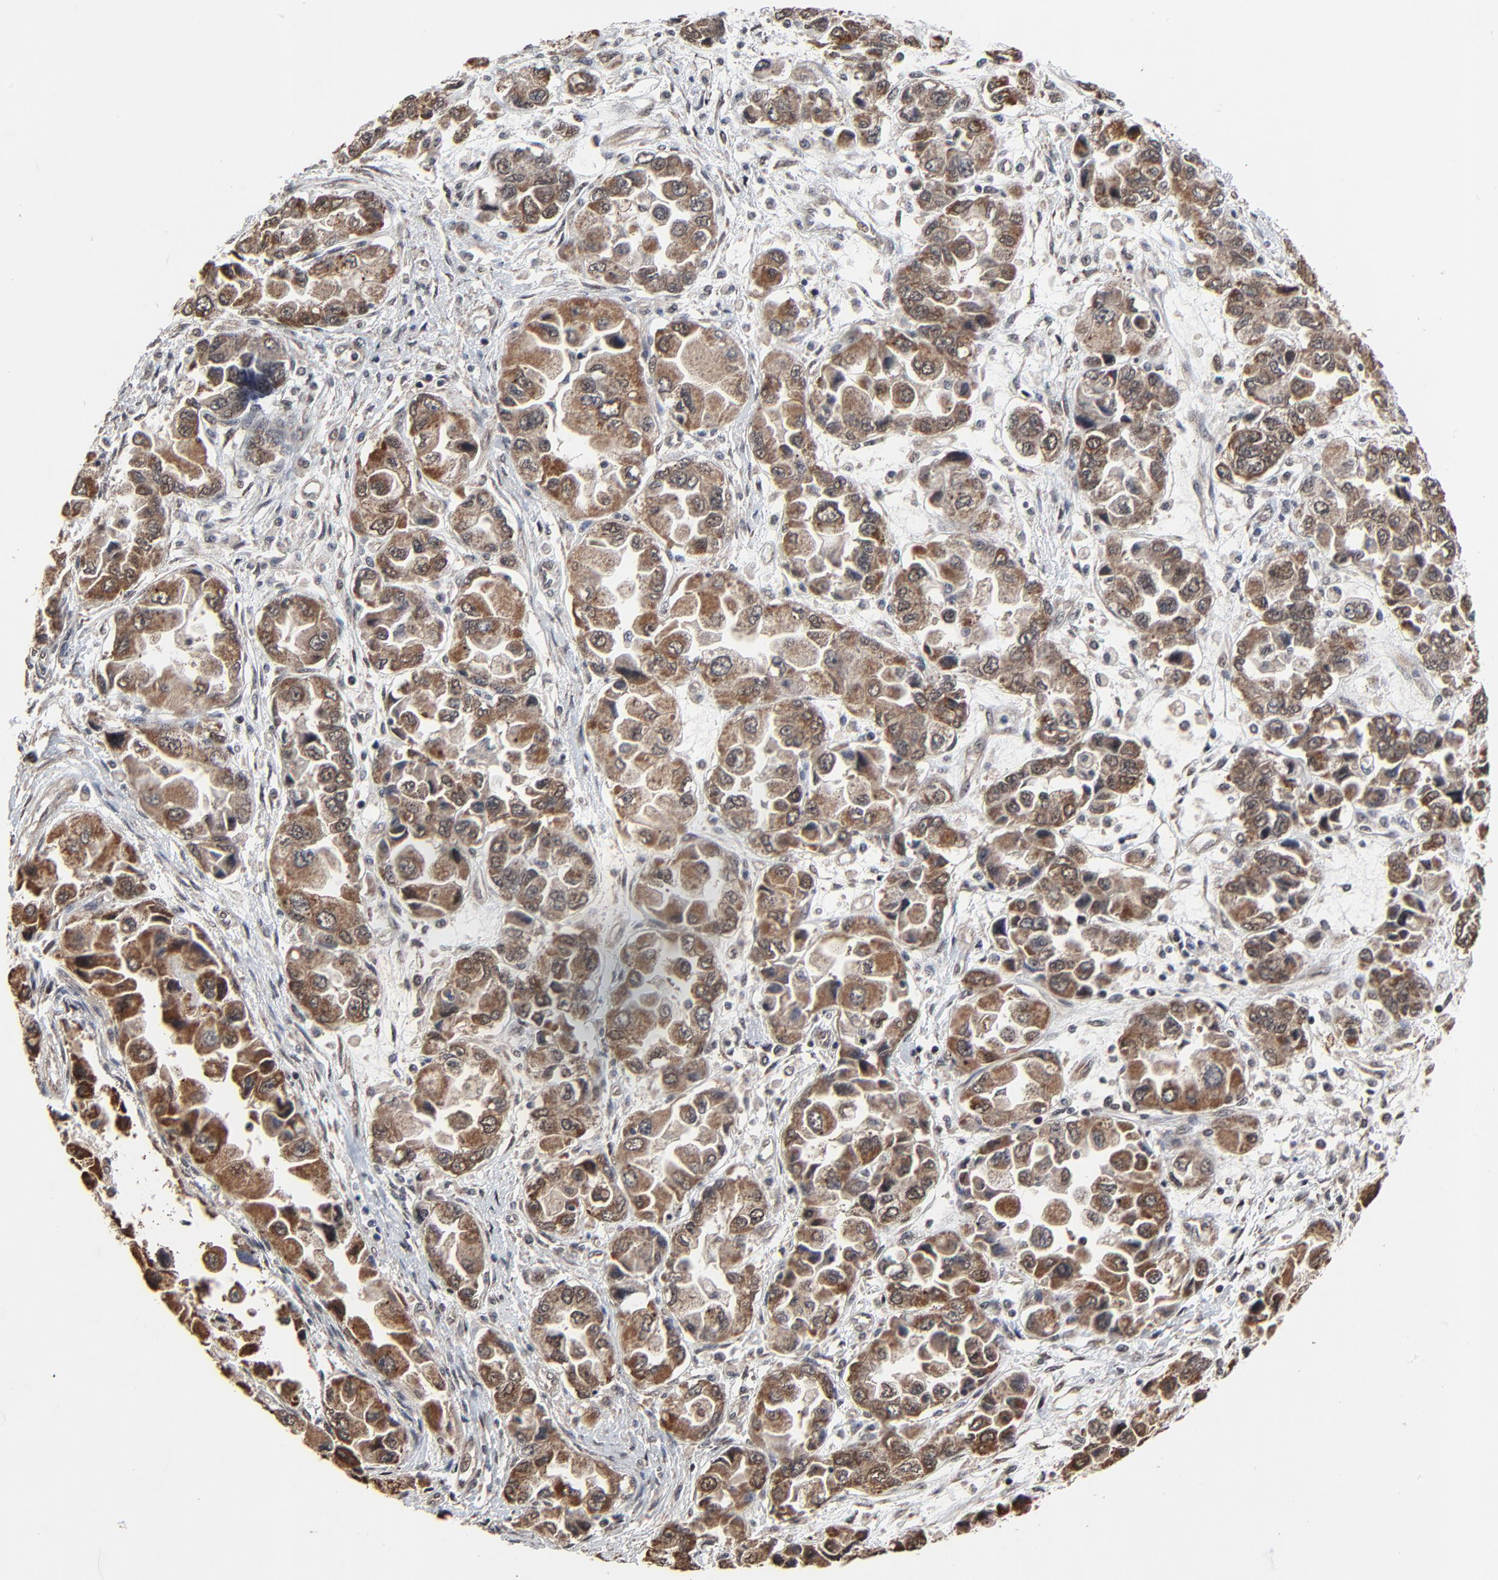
{"staining": {"intensity": "moderate", "quantity": "25%-75%", "location": "cytoplasmic/membranous"}, "tissue": "ovarian cancer", "cell_type": "Tumor cells", "image_type": "cancer", "snomed": [{"axis": "morphology", "description": "Cystadenocarcinoma, serous, NOS"}, {"axis": "topography", "description": "Ovary"}], "caption": "Ovarian serous cystadenocarcinoma tissue demonstrates moderate cytoplasmic/membranous expression in approximately 25%-75% of tumor cells", "gene": "RHOJ", "patient": {"sex": "female", "age": 84}}